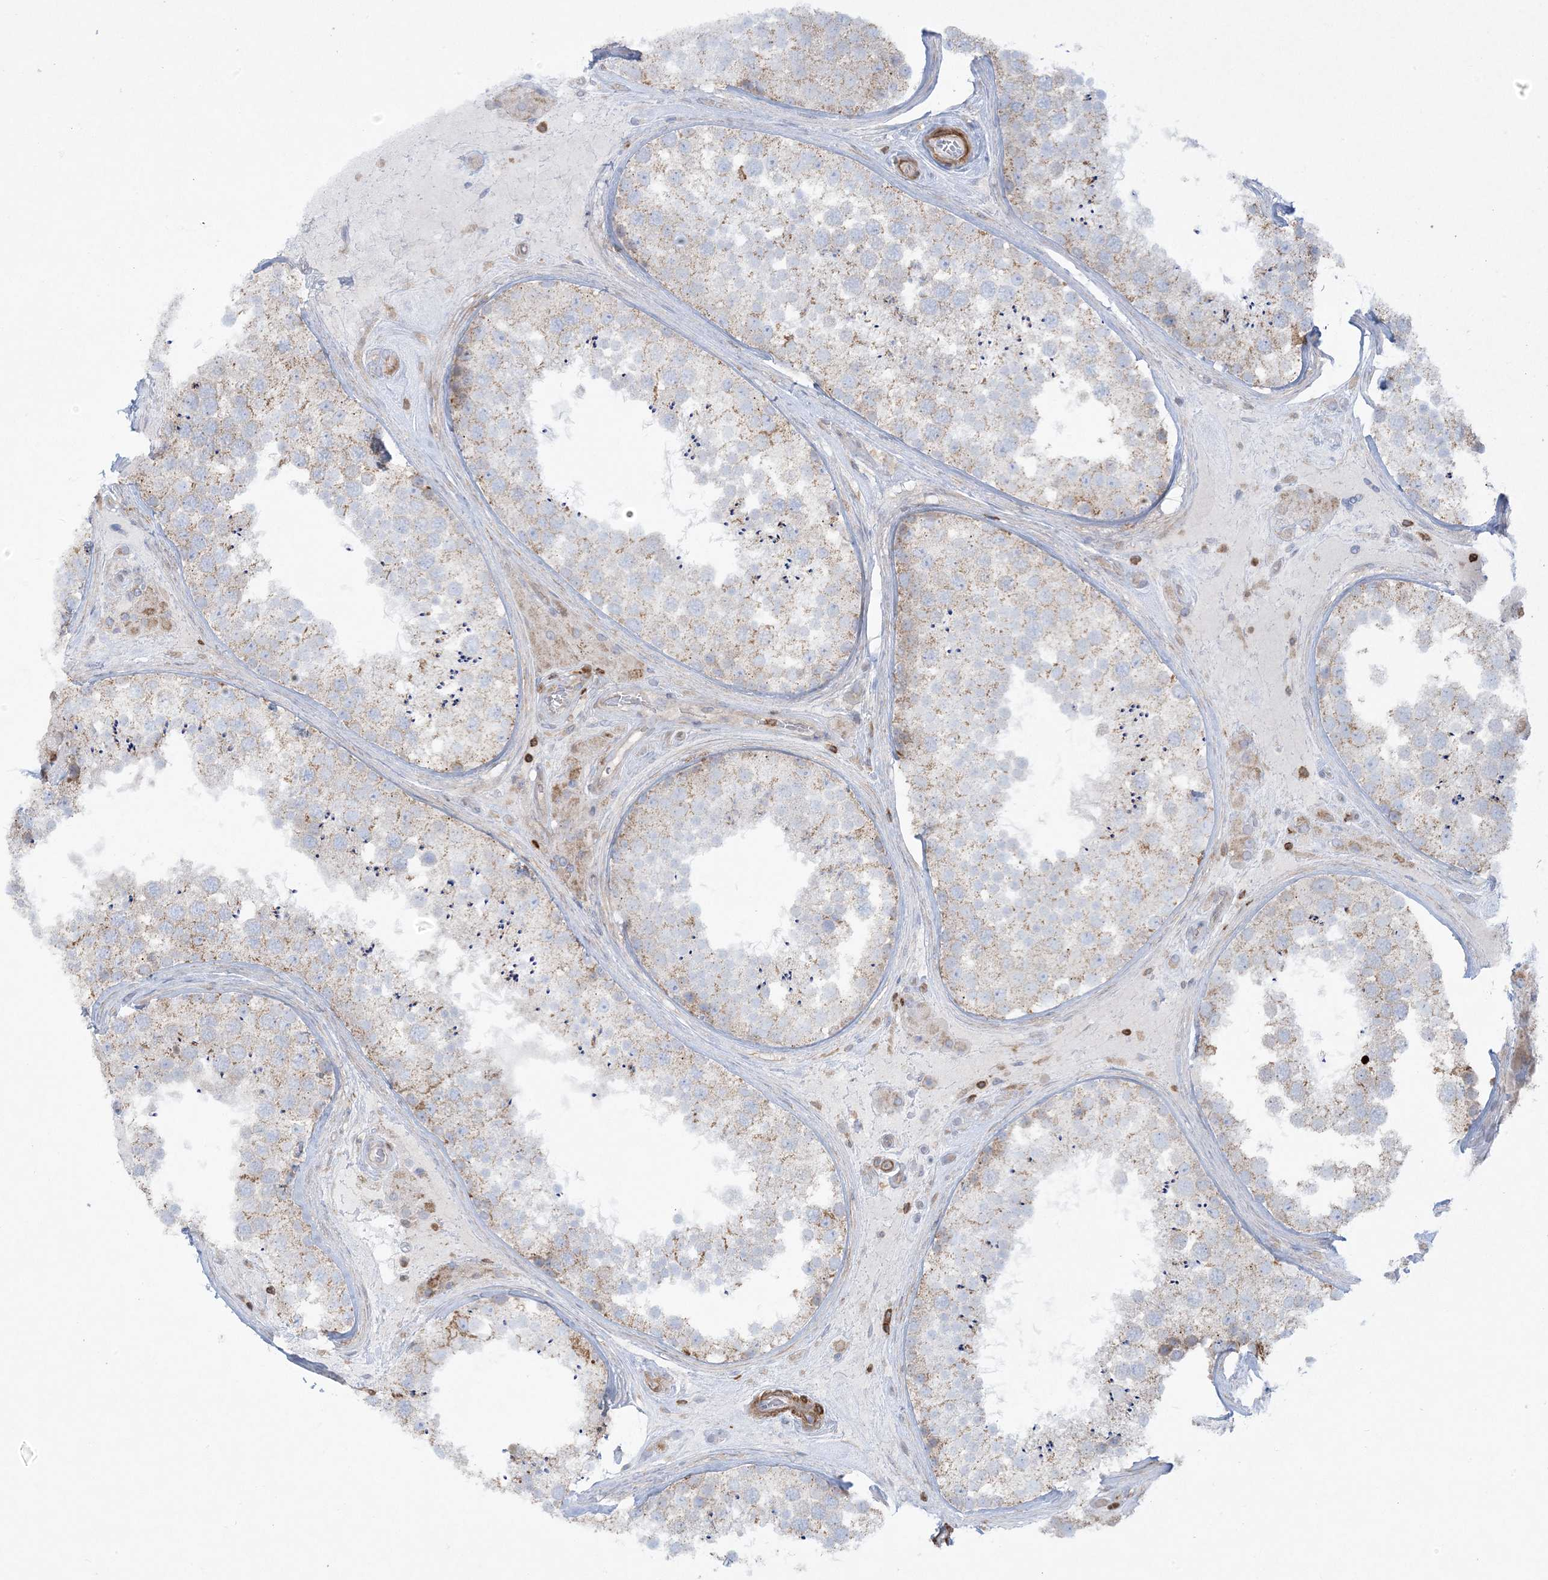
{"staining": {"intensity": "moderate", "quantity": "<25%", "location": "cytoplasmic/membranous"}, "tissue": "testis", "cell_type": "Cells in seminiferous ducts", "image_type": "normal", "snomed": [{"axis": "morphology", "description": "Normal tissue, NOS"}, {"axis": "topography", "description": "Testis"}], "caption": "An immunohistochemistry histopathology image of unremarkable tissue is shown. Protein staining in brown highlights moderate cytoplasmic/membranous positivity in testis within cells in seminiferous ducts.", "gene": "ARHGAP30", "patient": {"sex": "male", "age": 46}}